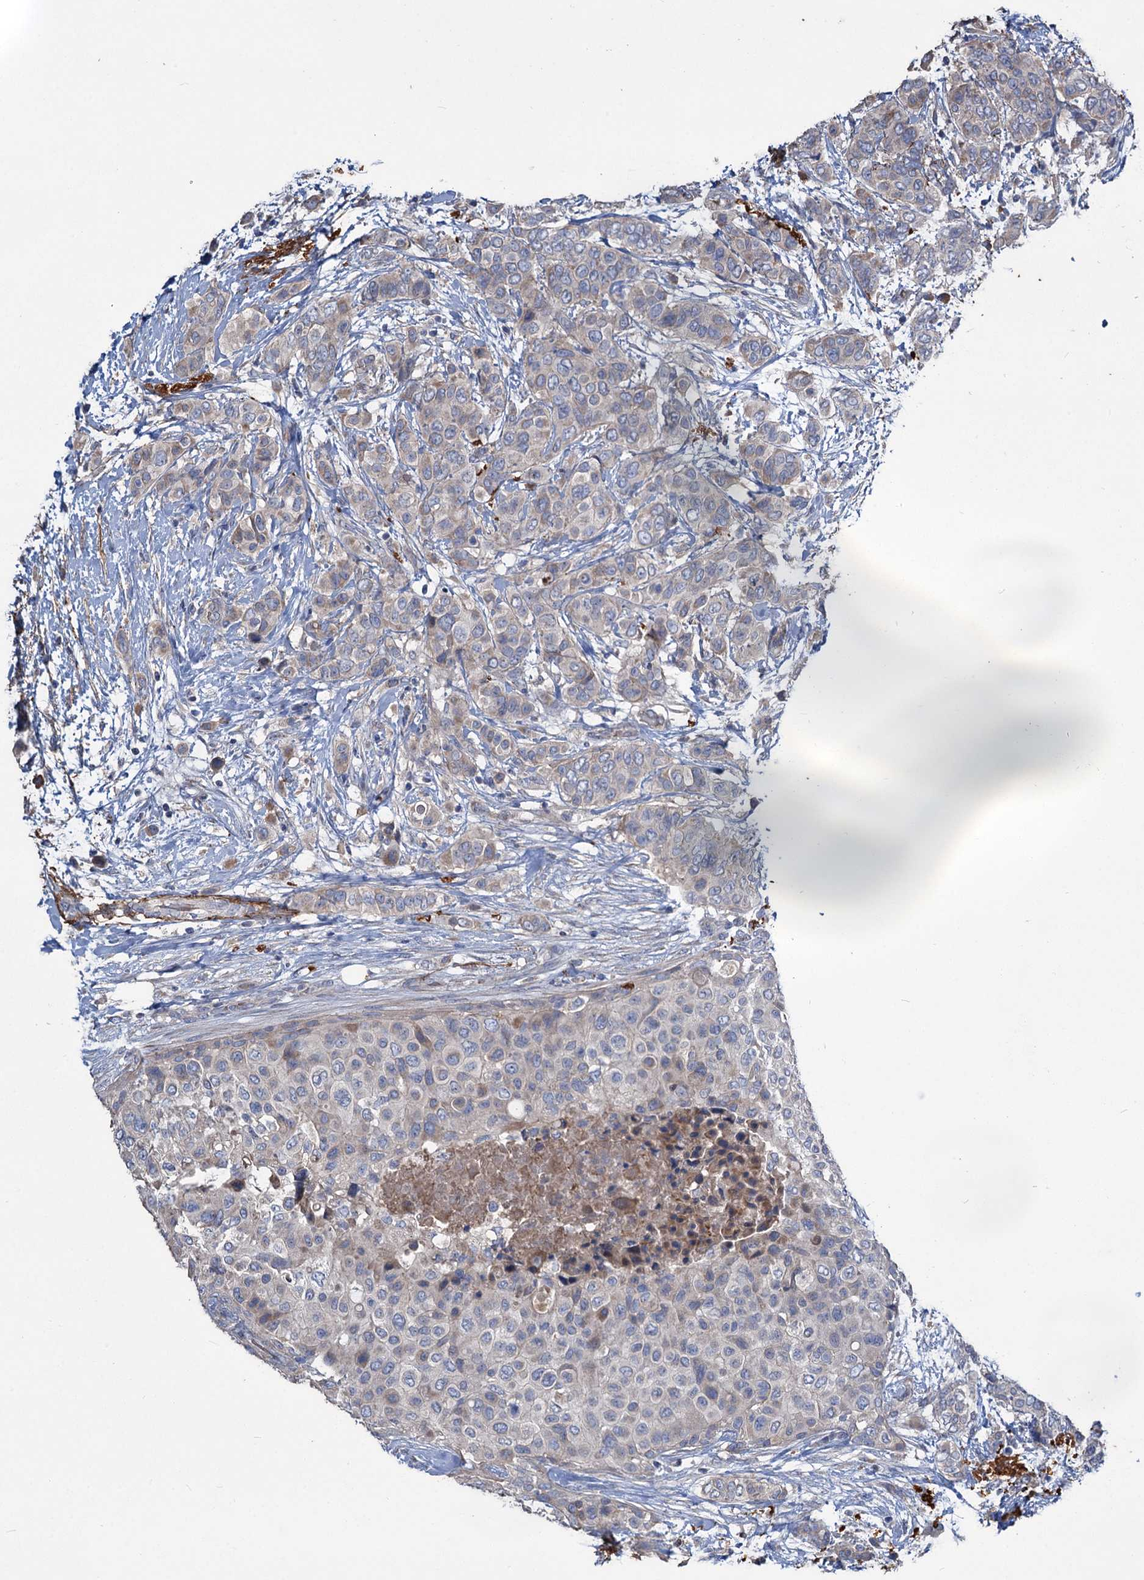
{"staining": {"intensity": "negative", "quantity": "none", "location": "none"}, "tissue": "breast cancer", "cell_type": "Tumor cells", "image_type": "cancer", "snomed": [{"axis": "morphology", "description": "Lobular carcinoma"}, {"axis": "topography", "description": "Breast"}], "caption": "High power microscopy micrograph of an immunohistochemistry (IHC) image of breast cancer, revealing no significant expression in tumor cells. The staining is performed using DAB (3,3'-diaminobenzidine) brown chromogen with nuclei counter-stained in using hematoxylin.", "gene": "URAD", "patient": {"sex": "female", "age": 51}}